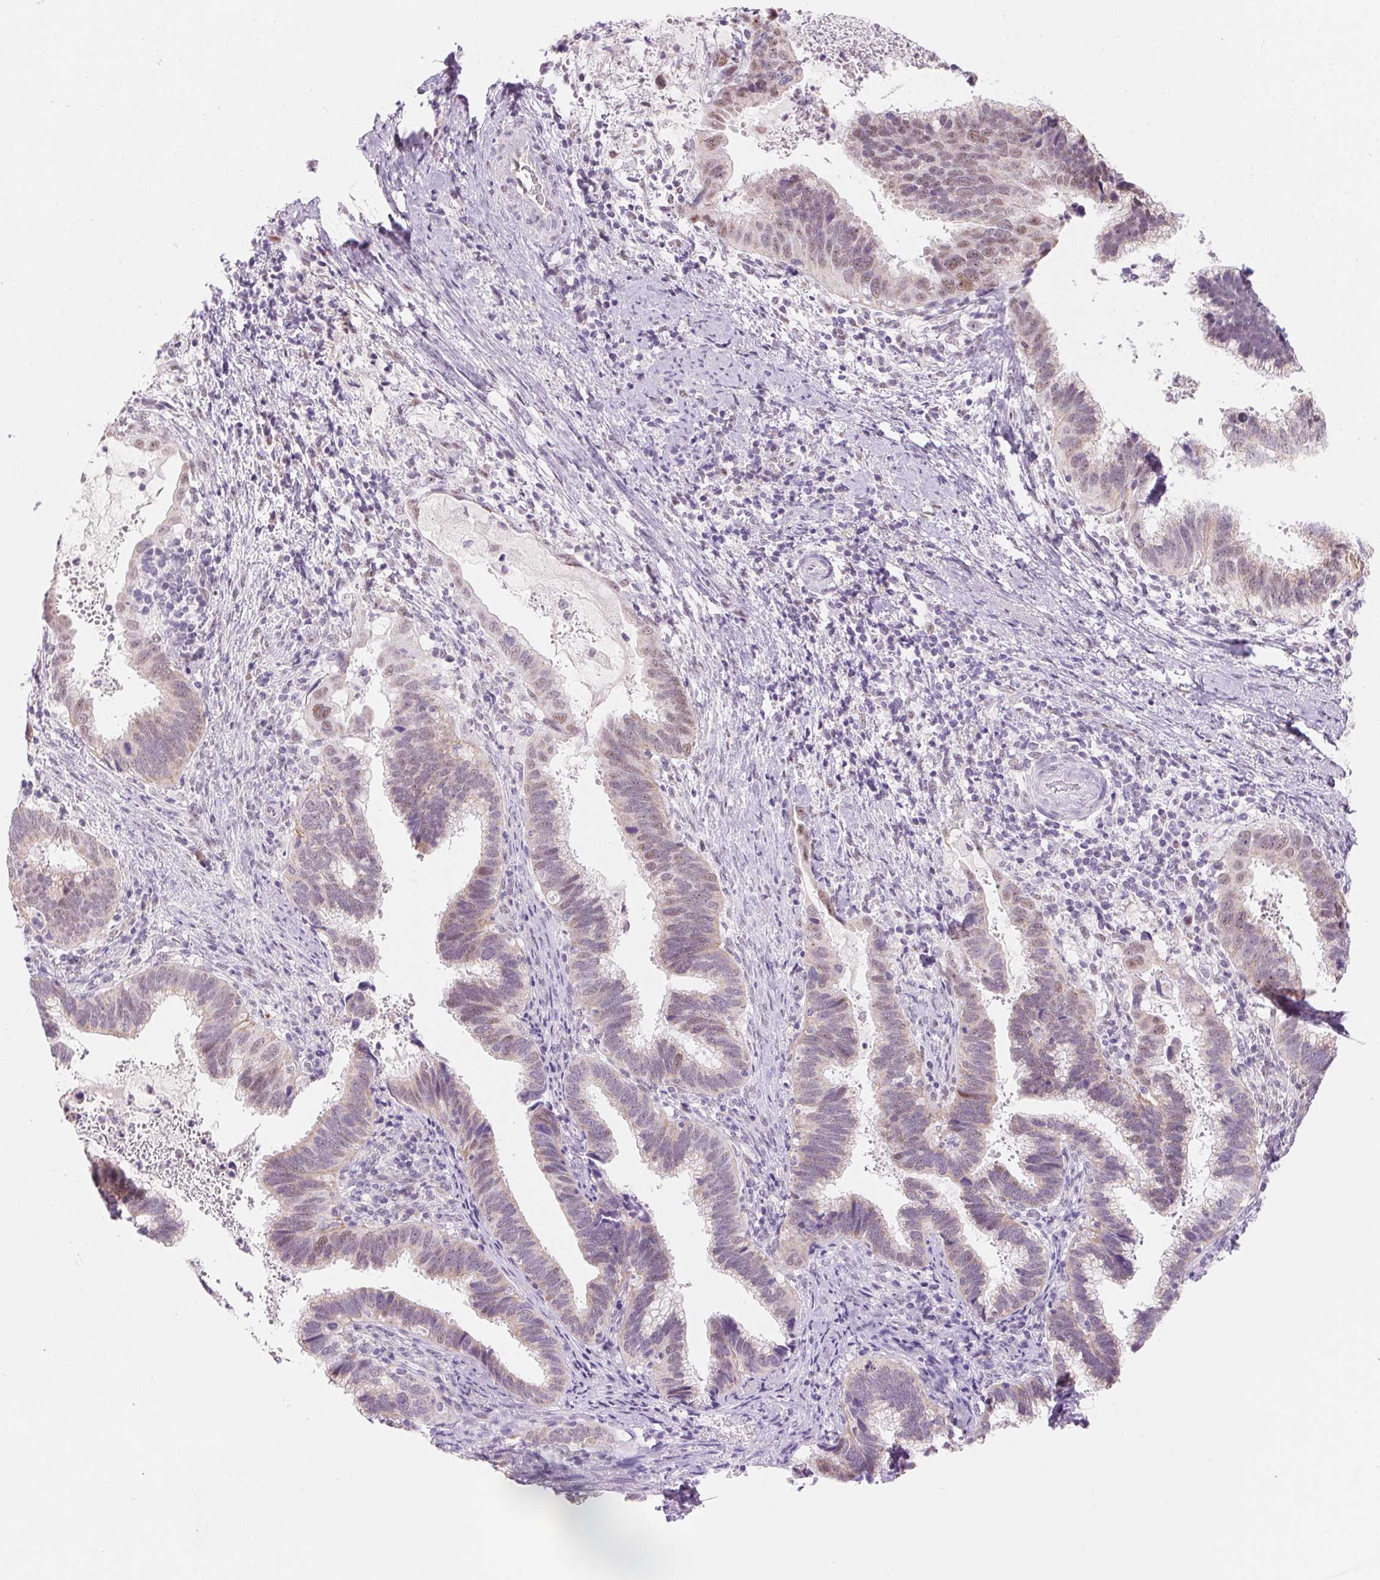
{"staining": {"intensity": "weak", "quantity": "<25%", "location": "cytoplasmic/membranous"}, "tissue": "cervical cancer", "cell_type": "Tumor cells", "image_type": "cancer", "snomed": [{"axis": "morphology", "description": "Adenocarcinoma, NOS"}, {"axis": "topography", "description": "Cervix"}], "caption": "Cervical adenocarcinoma was stained to show a protein in brown. There is no significant positivity in tumor cells.", "gene": "DPPA5", "patient": {"sex": "female", "age": 56}}